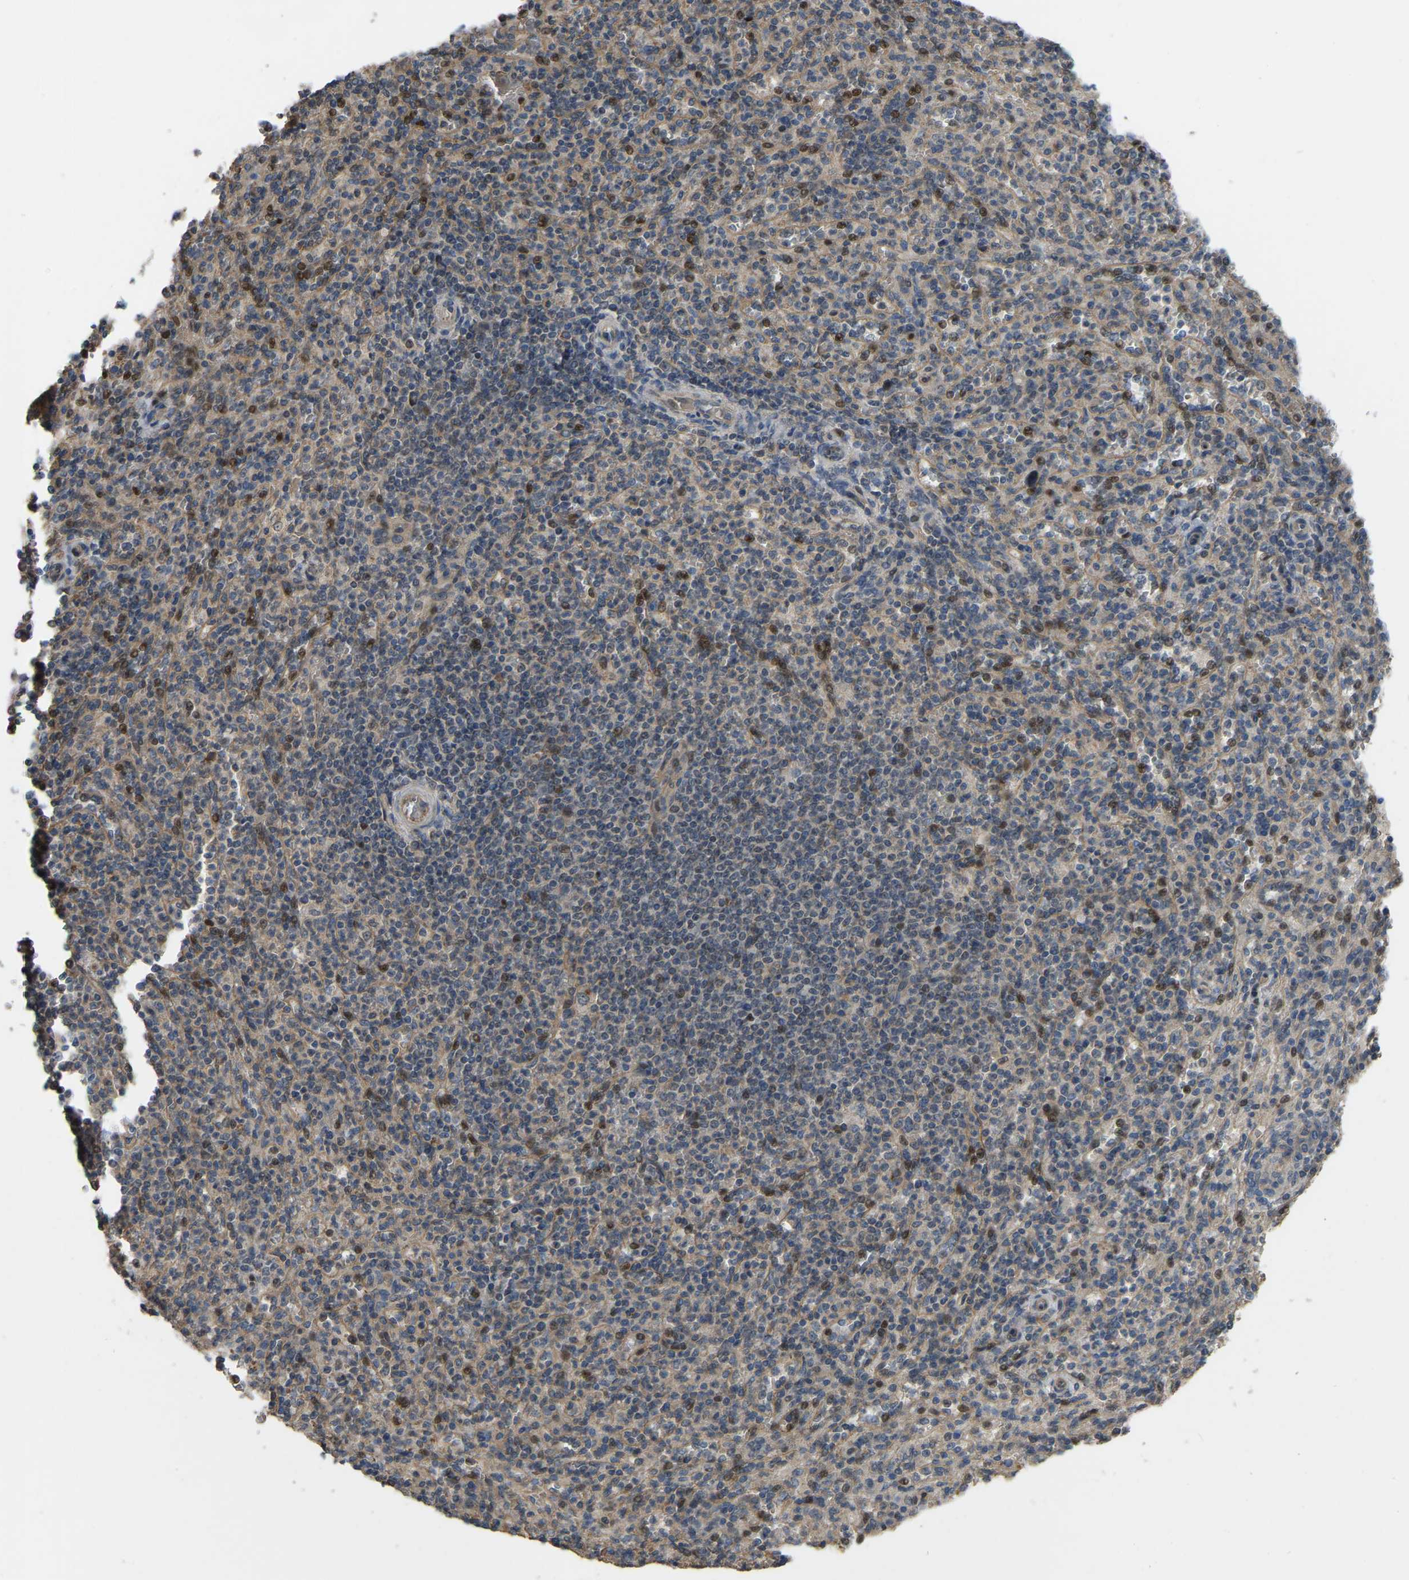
{"staining": {"intensity": "moderate", "quantity": ">75%", "location": "cytoplasmic/membranous"}, "tissue": "spleen", "cell_type": "Cells in red pulp", "image_type": "normal", "snomed": [{"axis": "morphology", "description": "Normal tissue, NOS"}, {"axis": "topography", "description": "Spleen"}], "caption": "Benign spleen displays moderate cytoplasmic/membranous expression in about >75% of cells in red pulp.", "gene": "C21orf91", "patient": {"sex": "male", "age": 36}}